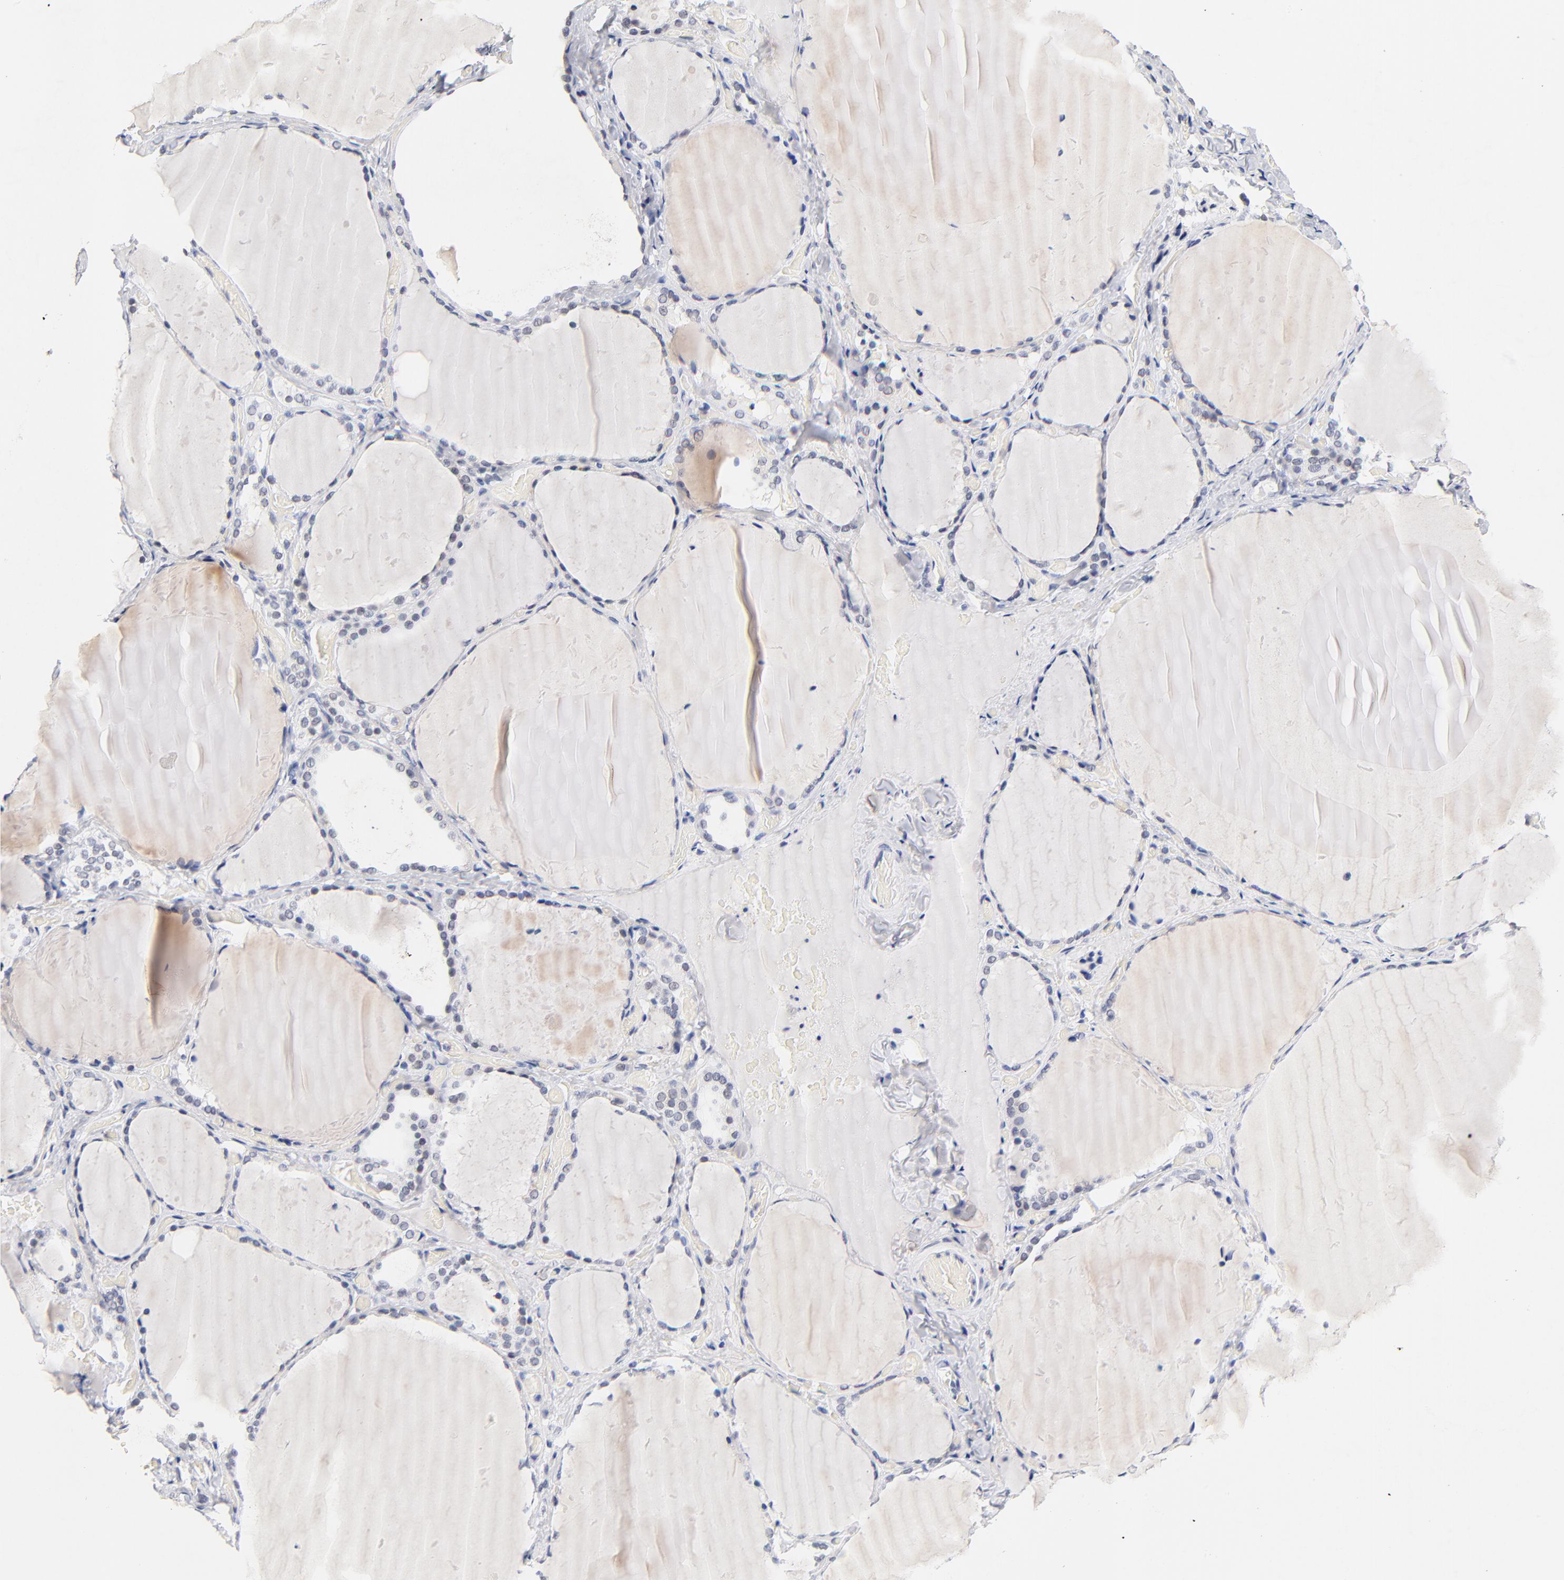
{"staining": {"intensity": "weak", "quantity": "25%-75%", "location": "cytoplasmic/membranous"}, "tissue": "thyroid gland", "cell_type": "Glandular cells", "image_type": "normal", "snomed": [{"axis": "morphology", "description": "Normal tissue, NOS"}, {"axis": "topography", "description": "Thyroid gland"}], "caption": "Protein staining exhibits weak cytoplasmic/membranous positivity in approximately 25%-75% of glandular cells in normal thyroid gland. The protein is shown in brown color, while the nuclei are stained blue.", "gene": "ORC2", "patient": {"sex": "female", "age": 22}}